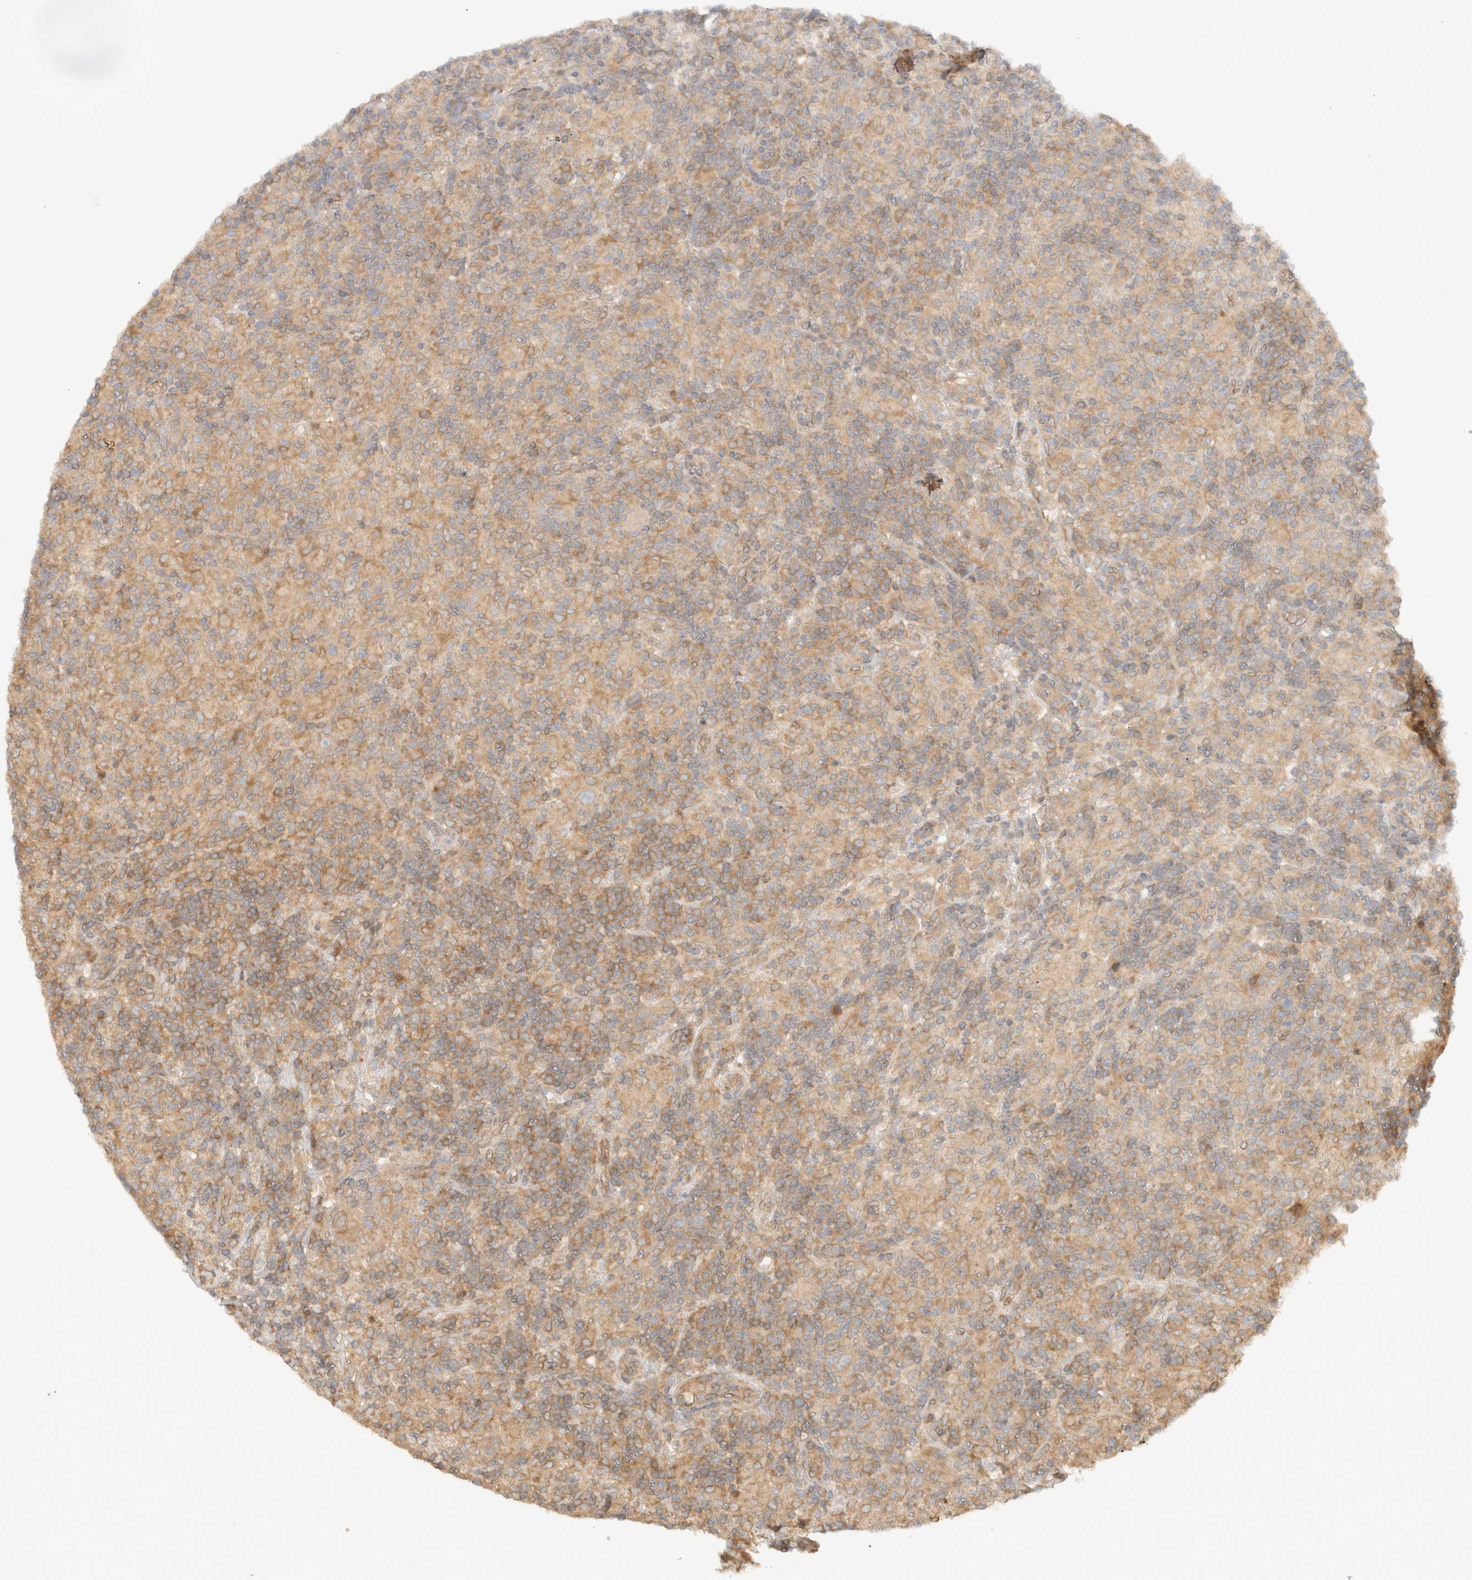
{"staining": {"intensity": "moderate", "quantity": "25%-75%", "location": "cytoplasmic/membranous"}, "tissue": "lymphoma", "cell_type": "Tumor cells", "image_type": "cancer", "snomed": [{"axis": "morphology", "description": "Hodgkin's disease, NOS"}, {"axis": "topography", "description": "Lymph node"}], "caption": "Hodgkin's disease stained with immunohistochemistry demonstrates moderate cytoplasmic/membranous positivity in about 25%-75% of tumor cells. Immunohistochemistry stains the protein in brown and the nuclei are stained blue.", "gene": "ARFGEF2", "patient": {"sex": "male", "age": 70}}